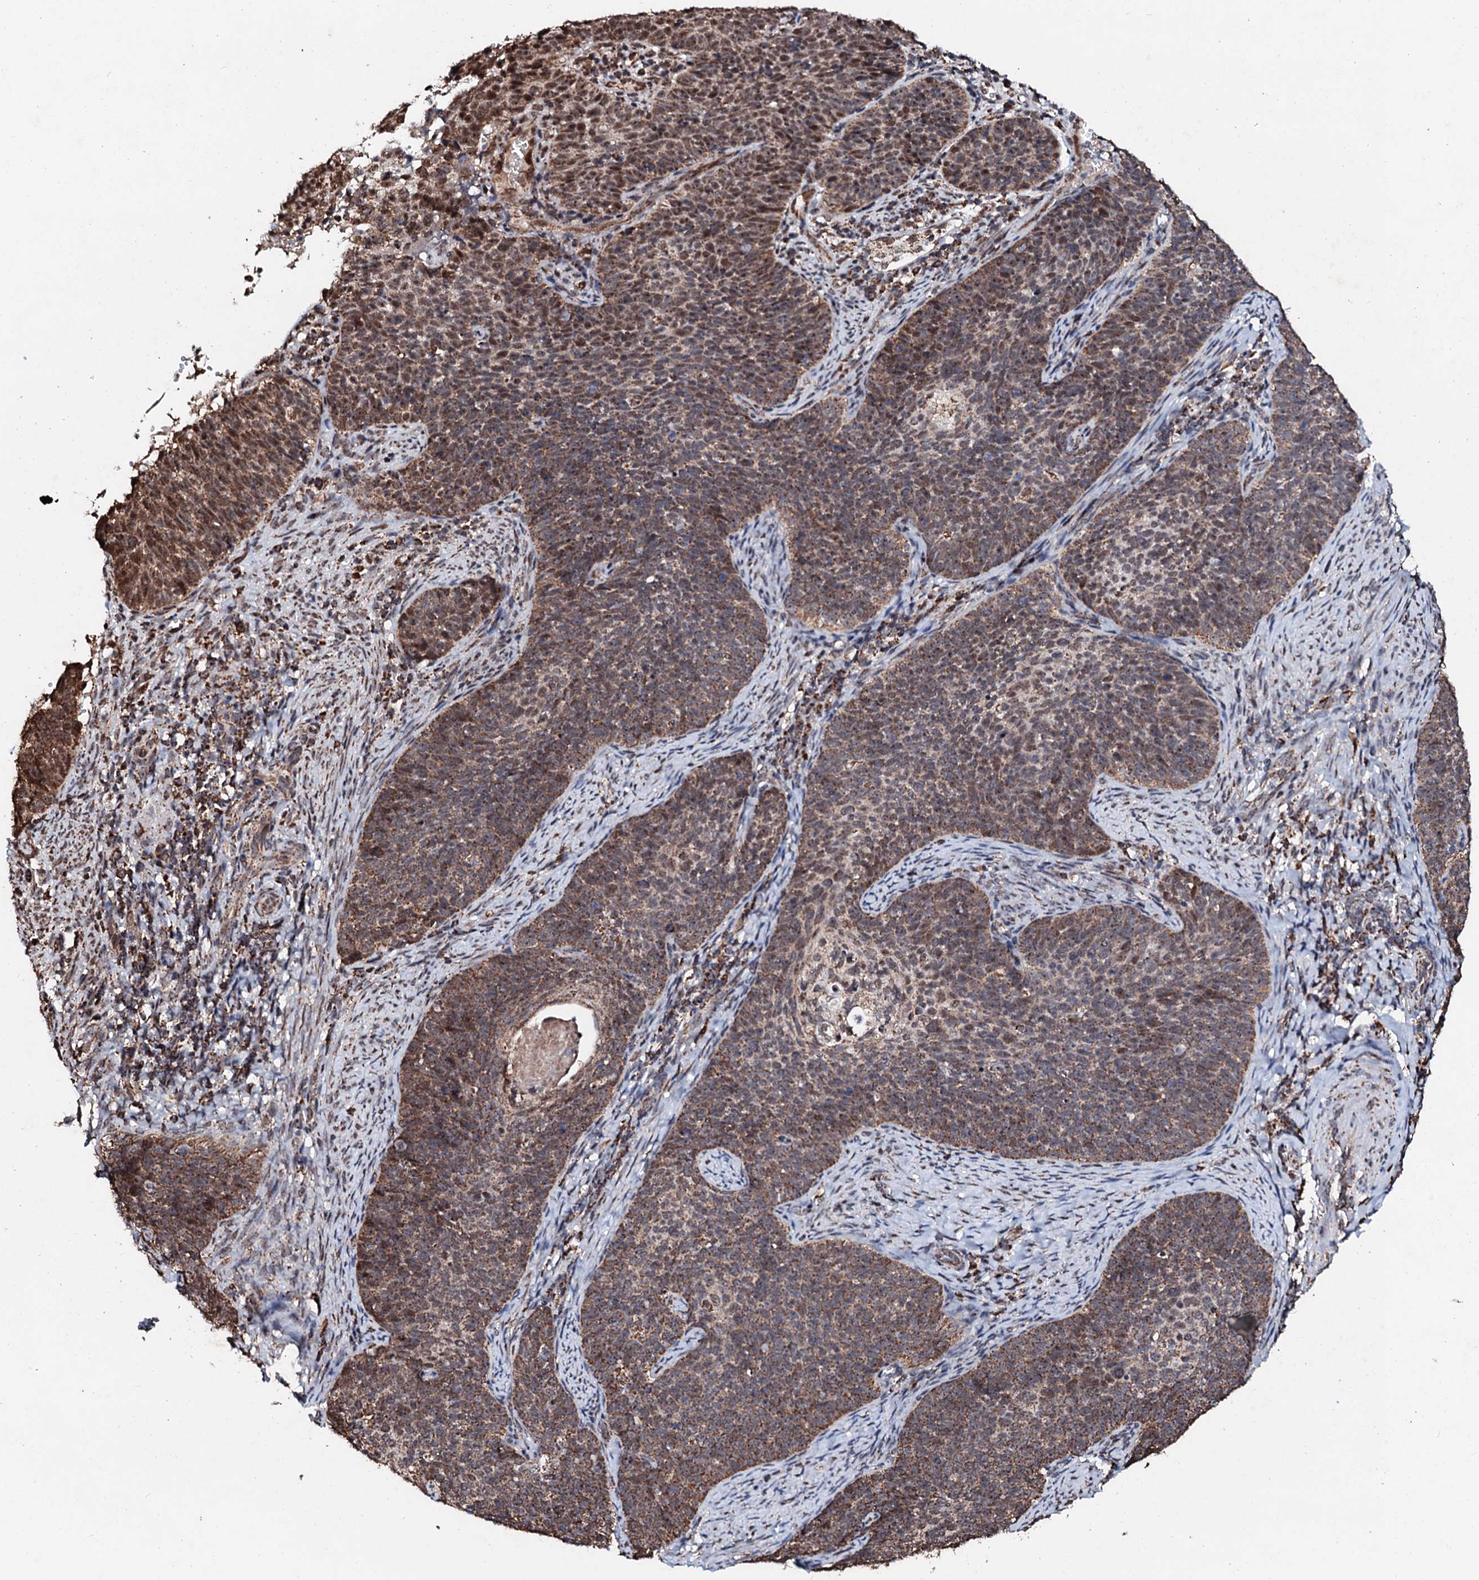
{"staining": {"intensity": "moderate", "quantity": ">75%", "location": "cytoplasmic/membranous"}, "tissue": "cervical cancer", "cell_type": "Tumor cells", "image_type": "cancer", "snomed": [{"axis": "morphology", "description": "Normal tissue, NOS"}, {"axis": "morphology", "description": "Squamous cell carcinoma, NOS"}, {"axis": "topography", "description": "Cervix"}], "caption": "Squamous cell carcinoma (cervical) stained with a brown dye shows moderate cytoplasmic/membranous positive positivity in approximately >75% of tumor cells.", "gene": "SECISBP2L", "patient": {"sex": "female", "age": 39}}